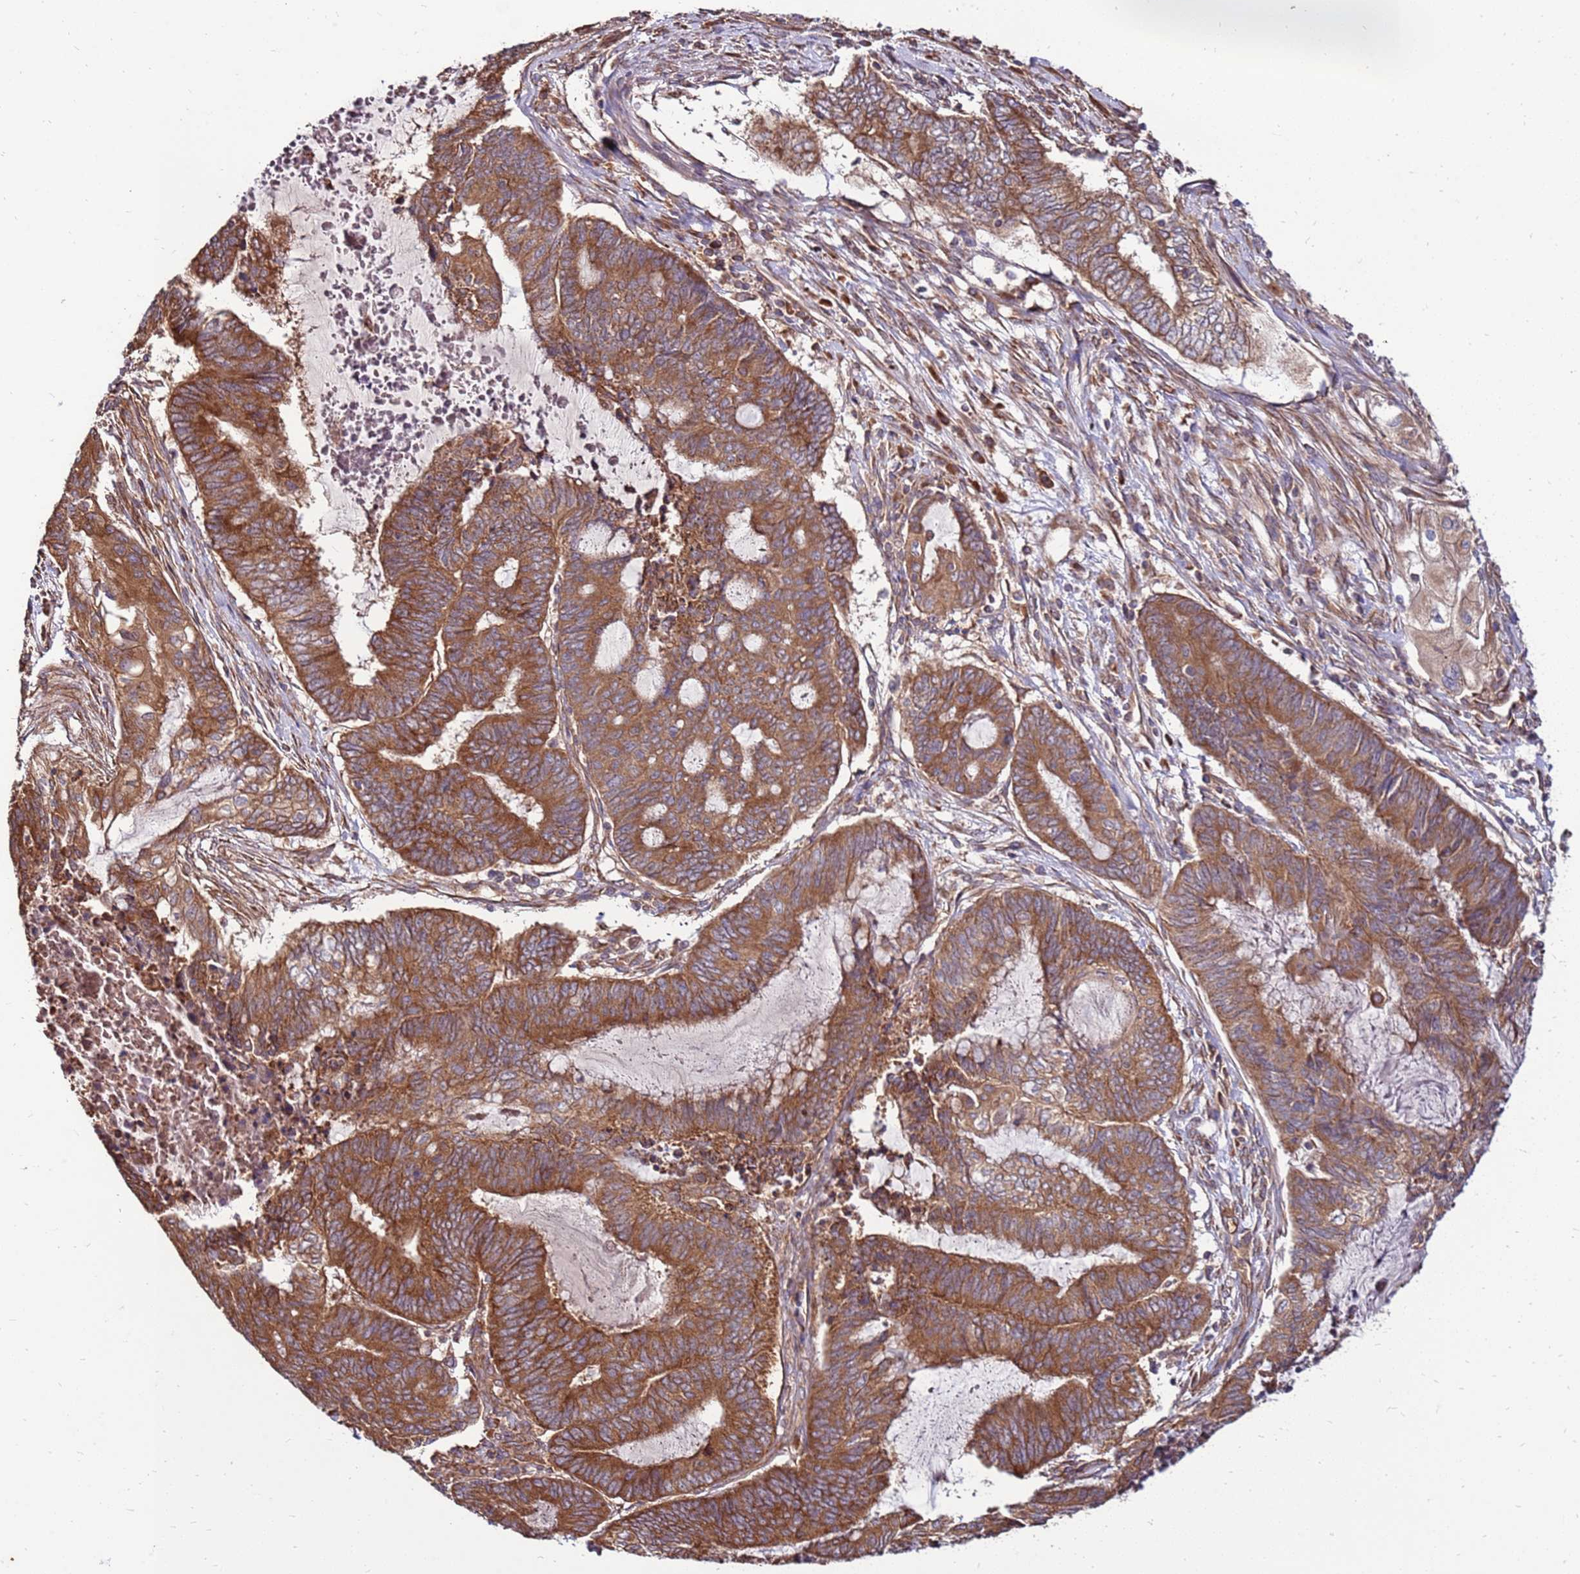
{"staining": {"intensity": "moderate", "quantity": ">75%", "location": "cytoplasmic/membranous"}, "tissue": "endometrial cancer", "cell_type": "Tumor cells", "image_type": "cancer", "snomed": [{"axis": "morphology", "description": "Adenocarcinoma, NOS"}, {"axis": "topography", "description": "Uterus"}, {"axis": "topography", "description": "Endometrium"}], "caption": "Endometrial cancer (adenocarcinoma) stained for a protein demonstrates moderate cytoplasmic/membranous positivity in tumor cells.", "gene": "SLC44A5", "patient": {"sex": "female", "age": 70}}